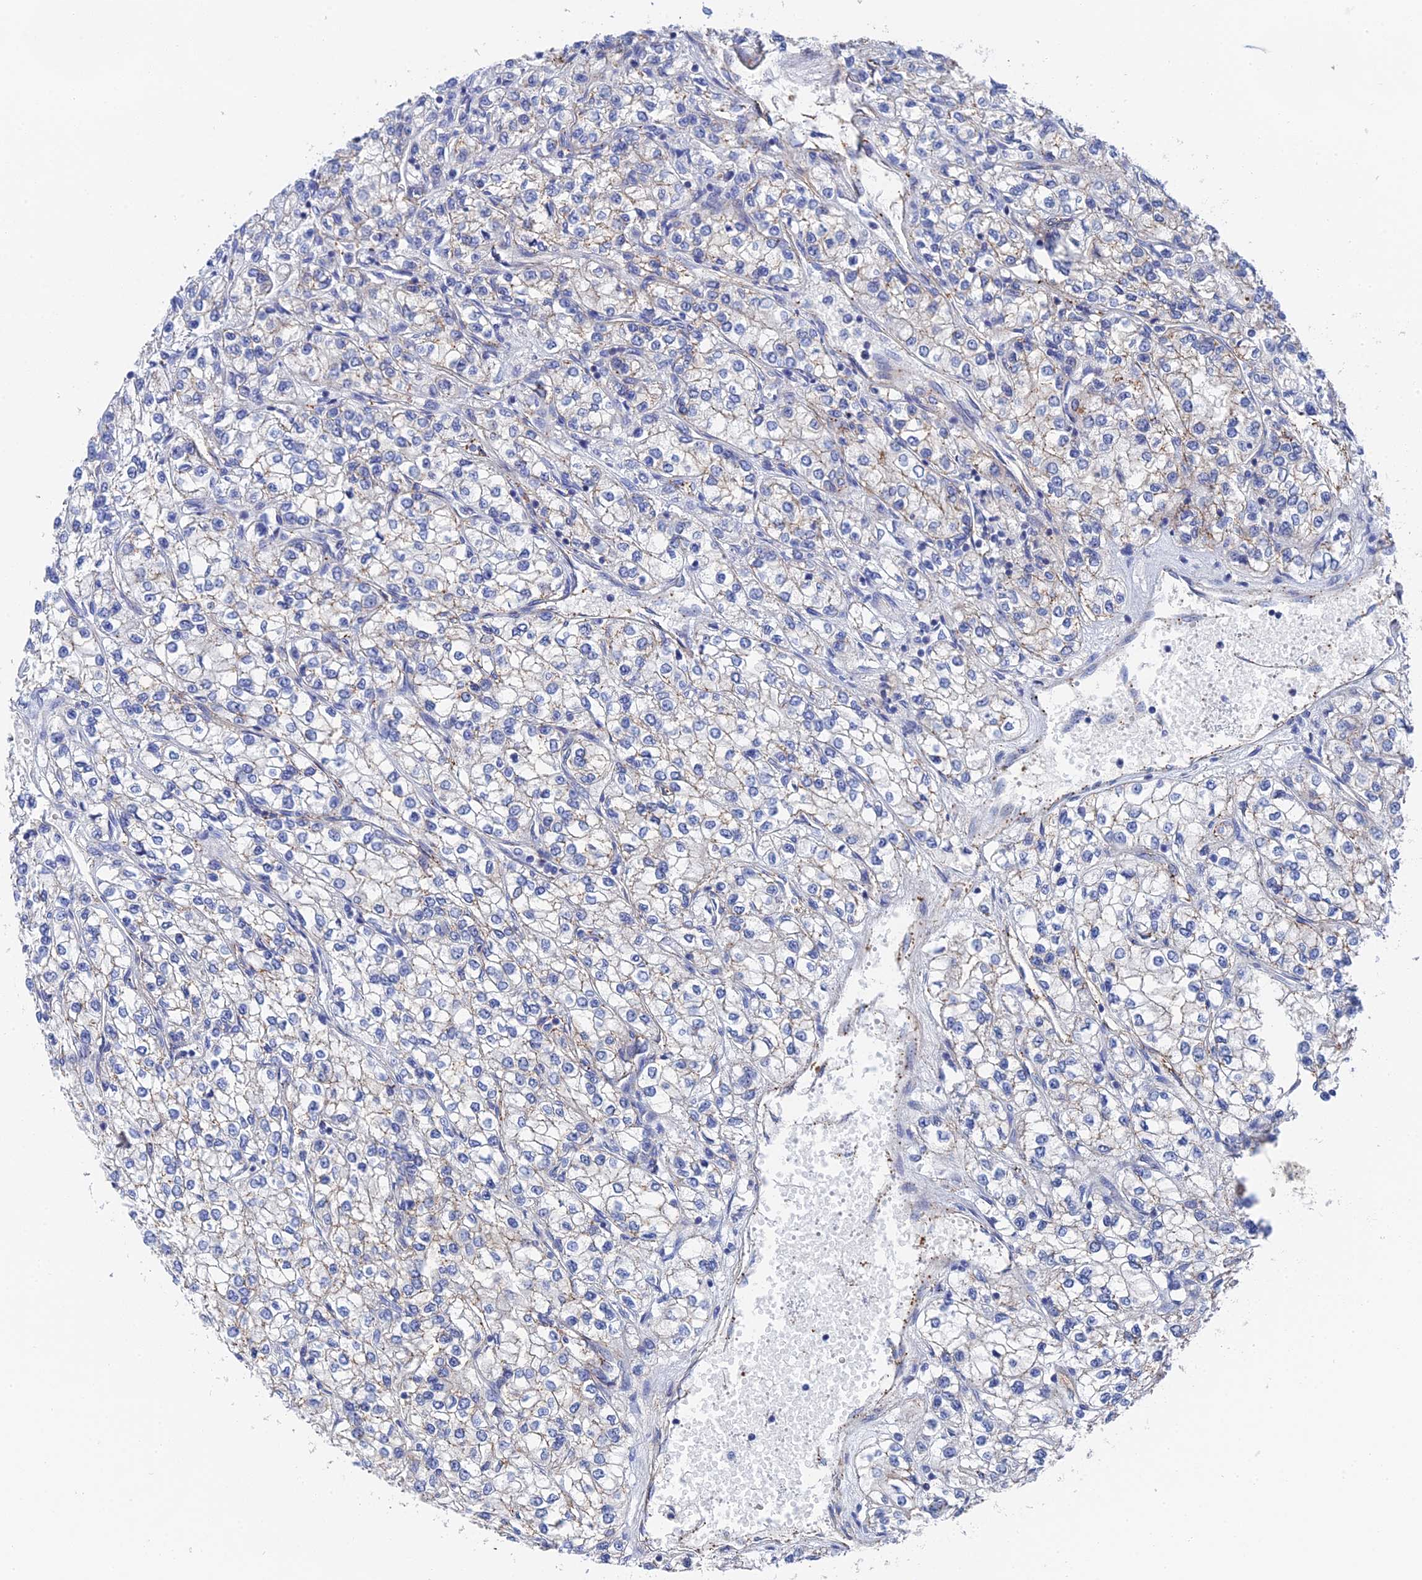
{"staining": {"intensity": "negative", "quantity": "none", "location": "none"}, "tissue": "renal cancer", "cell_type": "Tumor cells", "image_type": "cancer", "snomed": [{"axis": "morphology", "description": "Adenocarcinoma, NOS"}, {"axis": "topography", "description": "Kidney"}], "caption": "Tumor cells show no significant protein staining in renal cancer. (IHC, brightfield microscopy, high magnification).", "gene": "MTHFSD", "patient": {"sex": "male", "age": 80}}